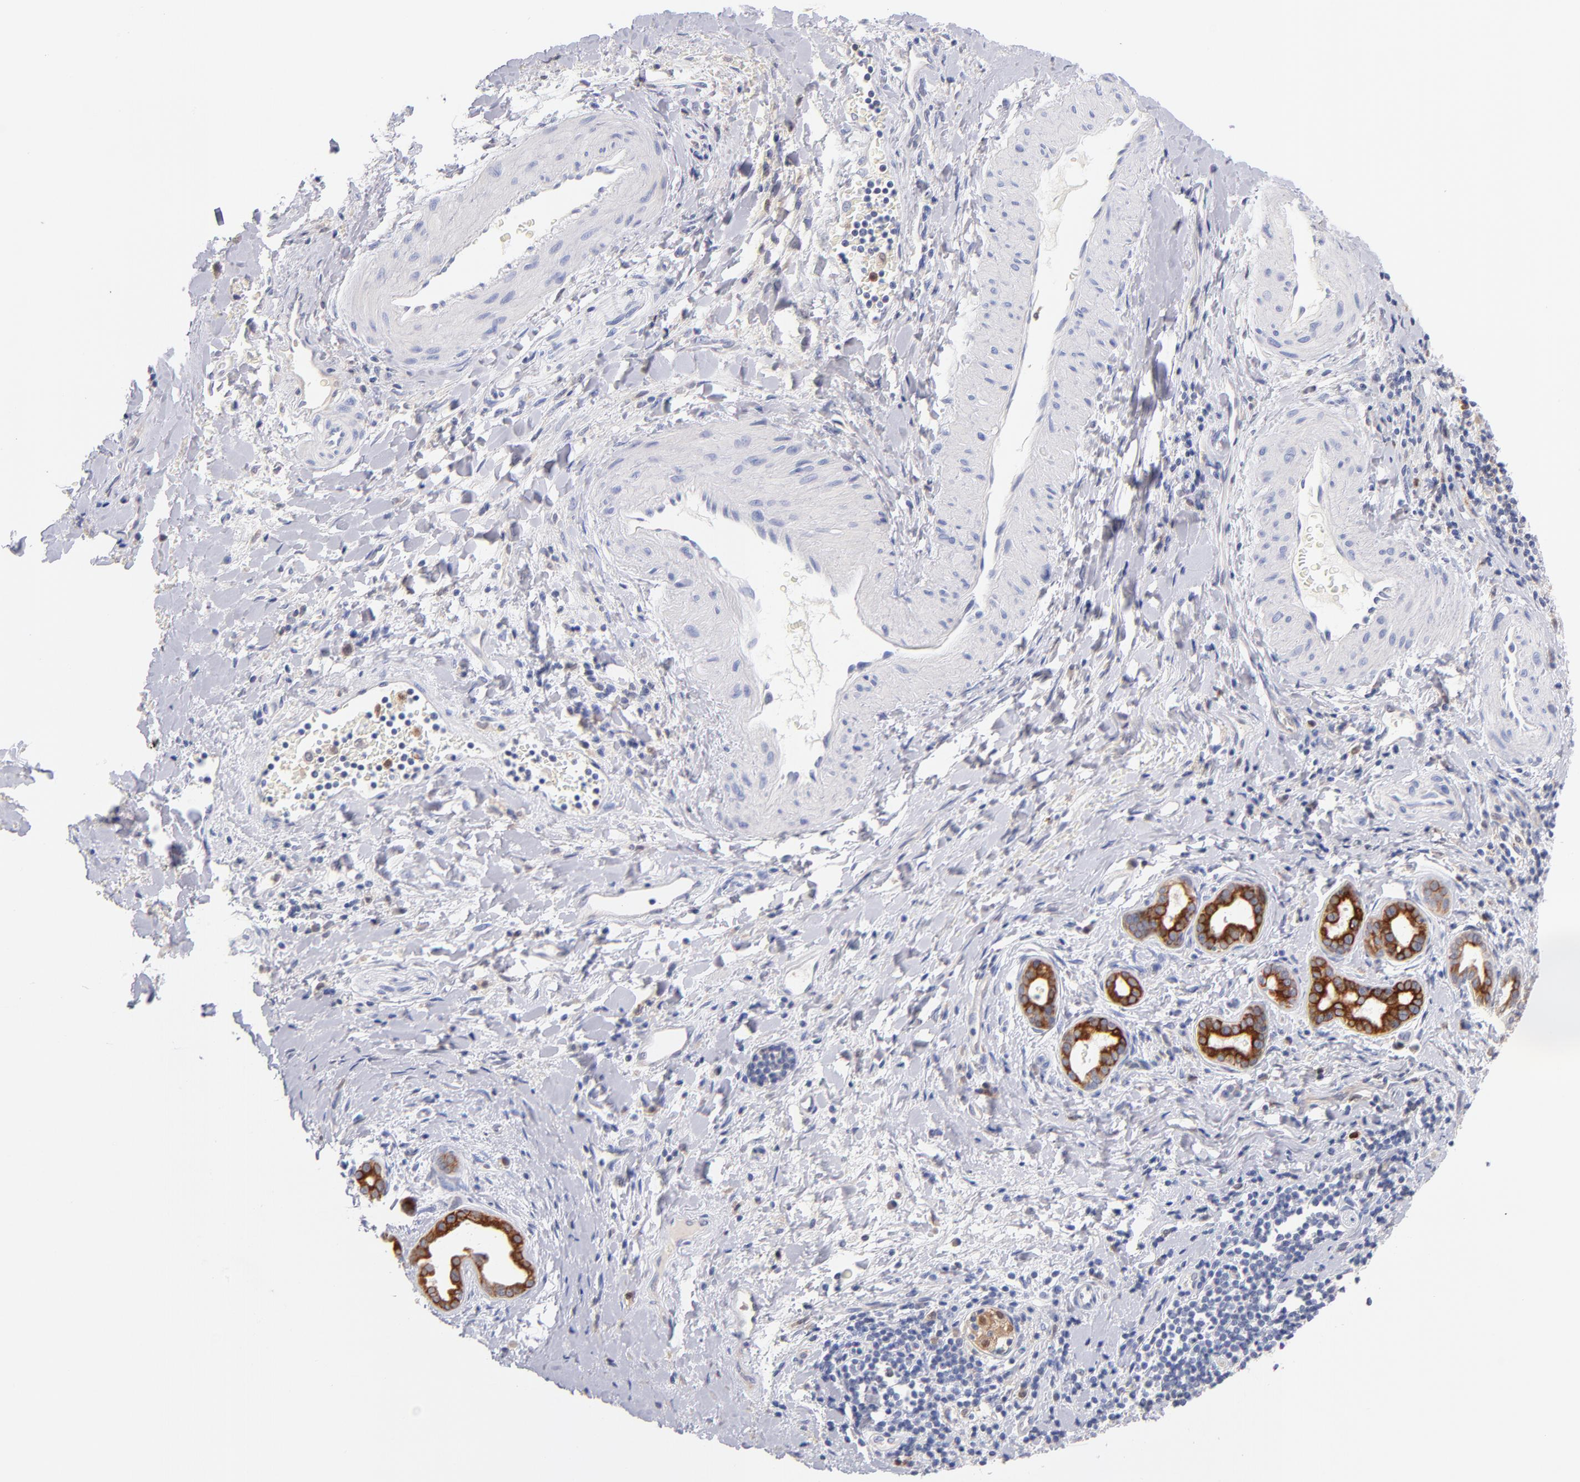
{"staining": {"intensity": "moderate", "quantity": "25%-75%", "location": "cytoplasmic/membranous"}, "tissue": "liver cancer", "cell_type": "Tumor cells", "image_type": "cancer", "snomed": [{"axis": "morphology", "description": "Cholangiocarcinoma"}, {"axis": "topography", "description": "Liver"}], "caption": "About 25%-75% of tumor cells in liver cancer demonstrate moderate cytoplasmic/membranous protein positivity as visualized by brown immunohistochemical staining.", "gene": "BID", "patient": {"sex": "male", "age": 57}}